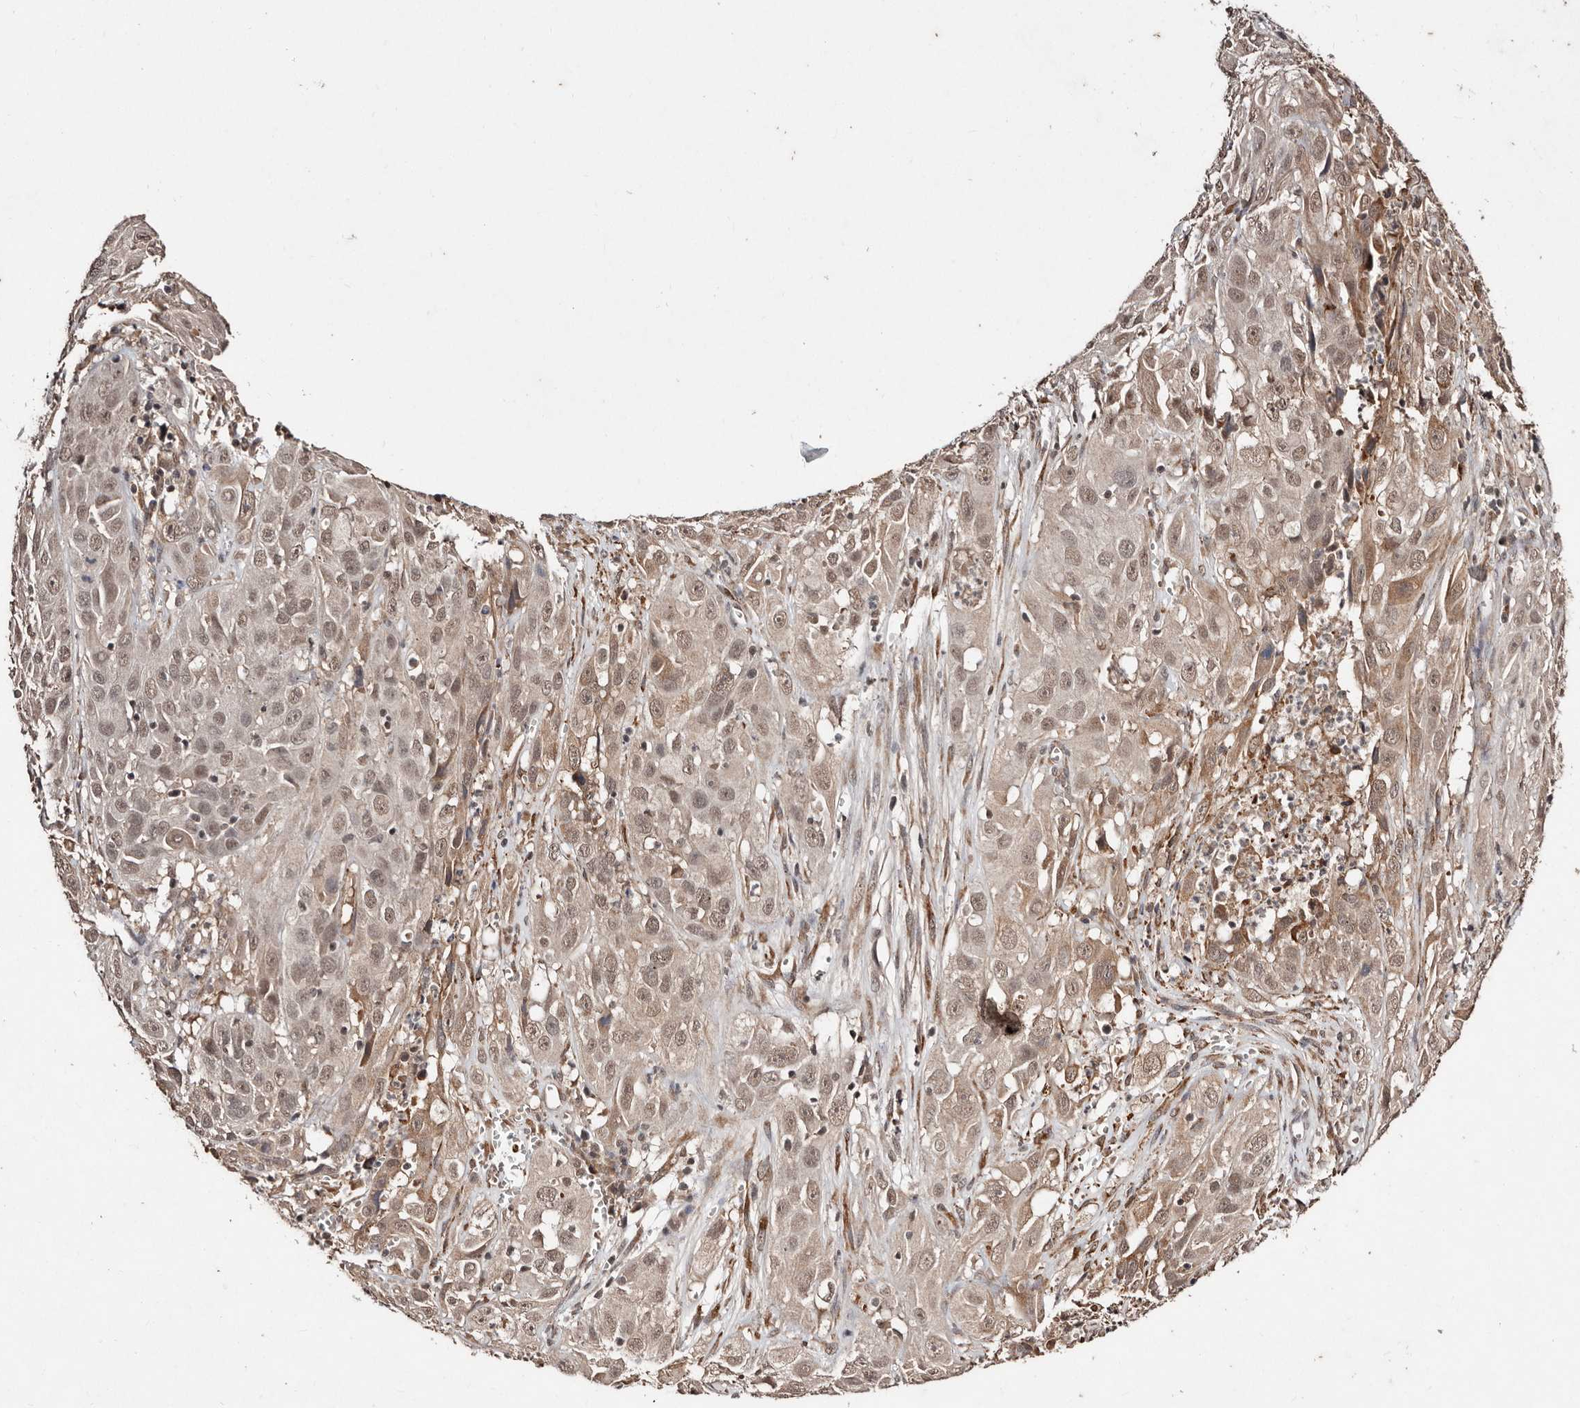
{"staining": {"intensity": "weak", "quantity": ">75%", "location": "nuclear"}, "tissue": "cervical cancer", "cell_type": "Tumor cells", "image_type": "cancer", "snomed": [{"axis": "morphology", "description": "Squamous cell carcinoma, NOS"}, {"axis": "topography", "description": "Cervix"}], "caption": "Cervical cancer (squamous cell carcinoma) stained for a protein (brown) shows weak nuclear positive expression in about >75% of tumor cells.", "gene": "BICRAL", "patient": {"sex": "female", "age": 32}}